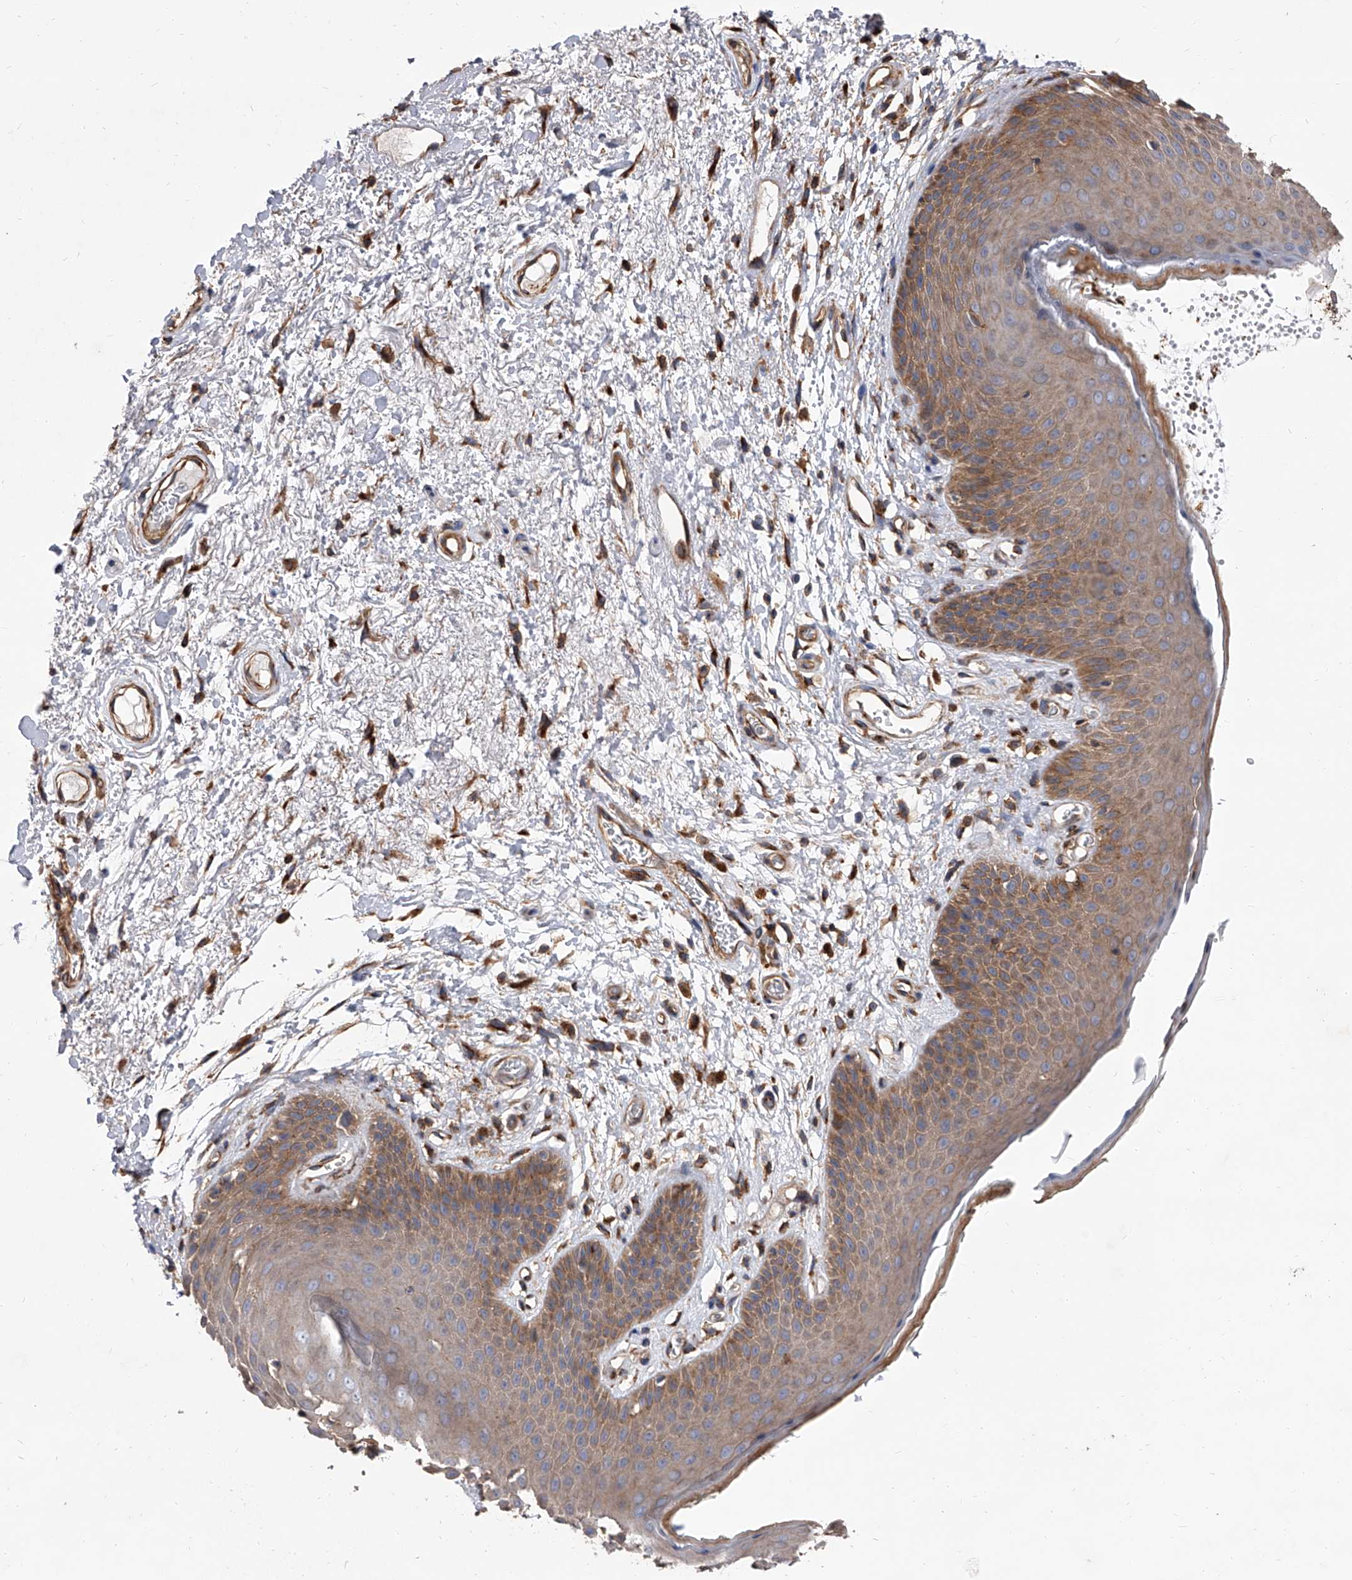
{"staining": {"intensity": "moderate", "quantity": ">75%", "location": "cytoplasmic/membranous"}, "tissue": "skin", "cell_type": "Epidermal cells", "image_type": "normal", "snomed": [{"axis": "morphology", "description": "Normal tissue, NOS"}, {"axis": "topography", "description": "Anal"}], "caption": "Immunohistochemical staining of normal skin exhibits medium levels of moderate cytoplasmic/membranous expression in approximately >75% of epidermal cells.", "gene": "PISD", "patient": {"sex": "male", "age": 74}}